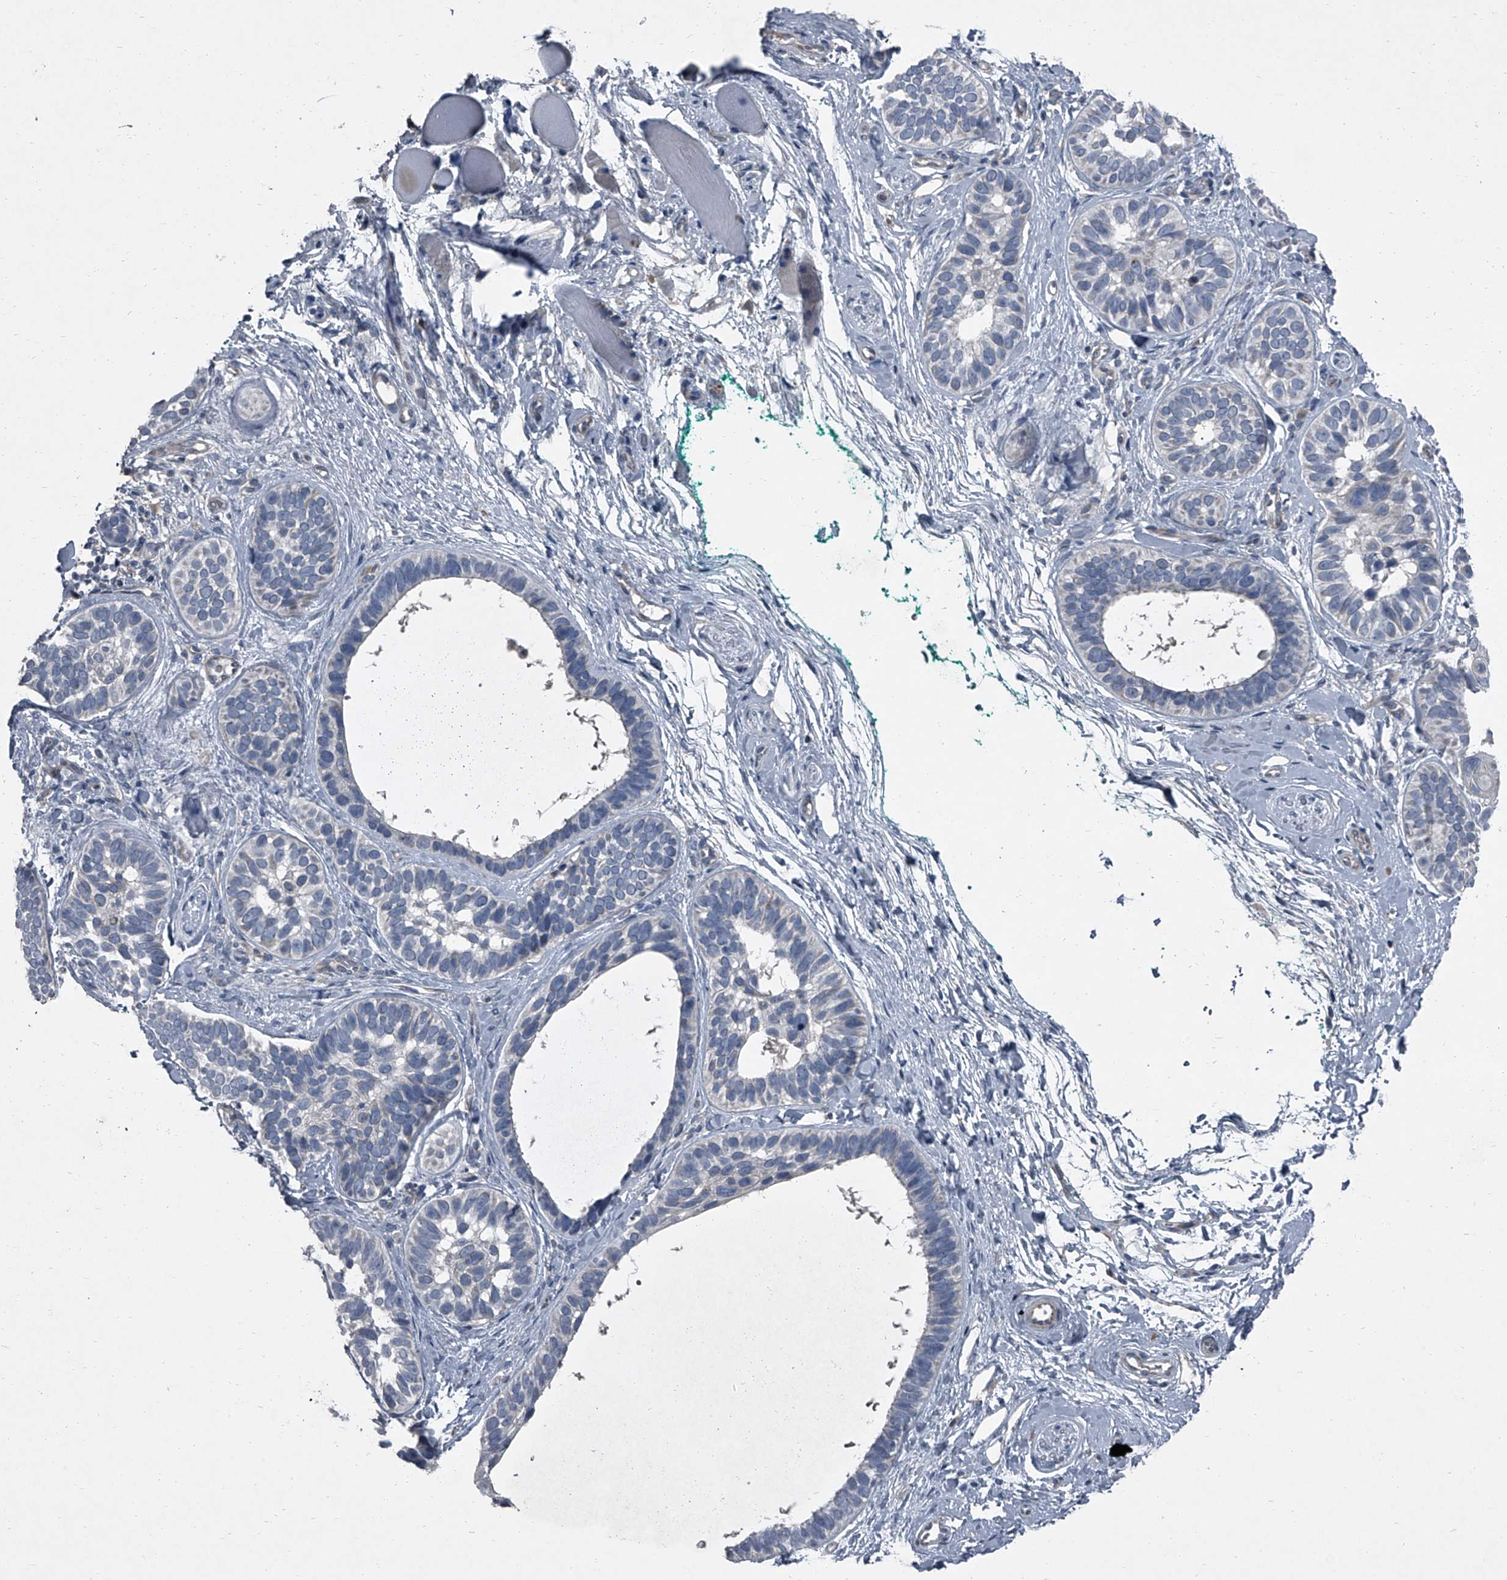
{"staining": {"intensity": "negative", "quantity": "none", "location": "none"}, "tissue": "skin cancer", "cell_type": "Tumor cells", "image_type": "cancer", "snomed": [{"axis": "morphology", "description": "Basal cell carcinoma"}, {"axis": "topography", "description": "Skin"}], "caption": "This is a micrograph of immunohistochemistry (IHC) staining of basal cell carcinoma (skin), which shows no expression in tumor cells. The staining is performed using DAB brown chromogen with nuclei counter-stained in using hematoxylin.", "gene": "HEPHL1", "patient": {"sex": "male", "age": 62}}